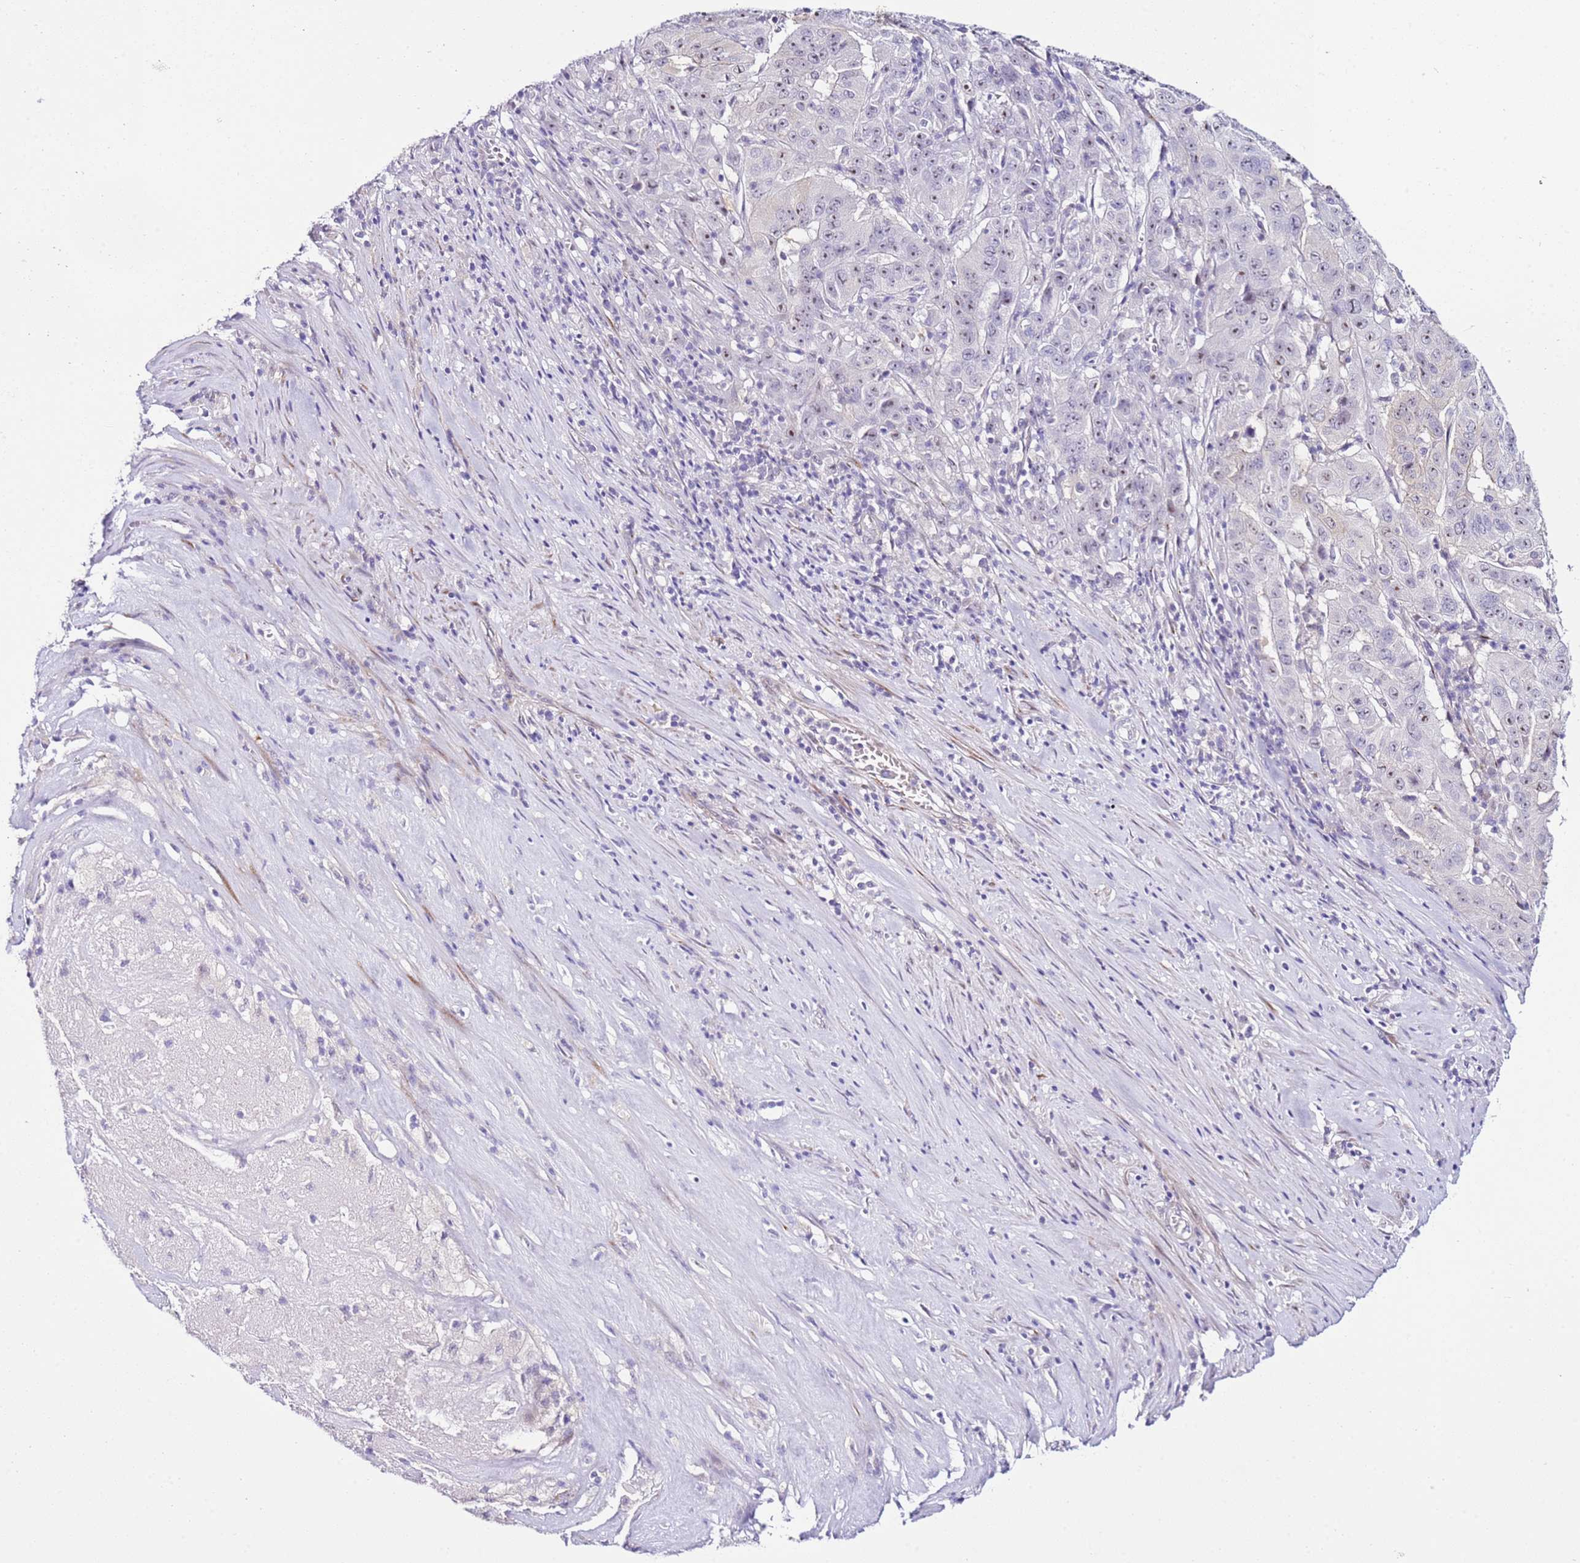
{"staining": {"intensity": "weak", "quantity": "25%-75%", "location": "cytoplasmic/membranous"}, "tissue": "pancreatic cancer", "cell_type": "Tumor cells", "image_type": "cancer", "snomed": [{"axis": "morphology", "description": "Adenocarcinoma, NOS"}, {"axis": "topography", "description": "Pancreas"}], "caption": "Immunohistochemical staining of adenocarcinoma (pancreatic) exhibits low levels of weak cytoplasmic/membranous staining in about 25%-75% of tumor cells.", "gene": "HGD", "patient": {"sex": "male", "age": 63}}